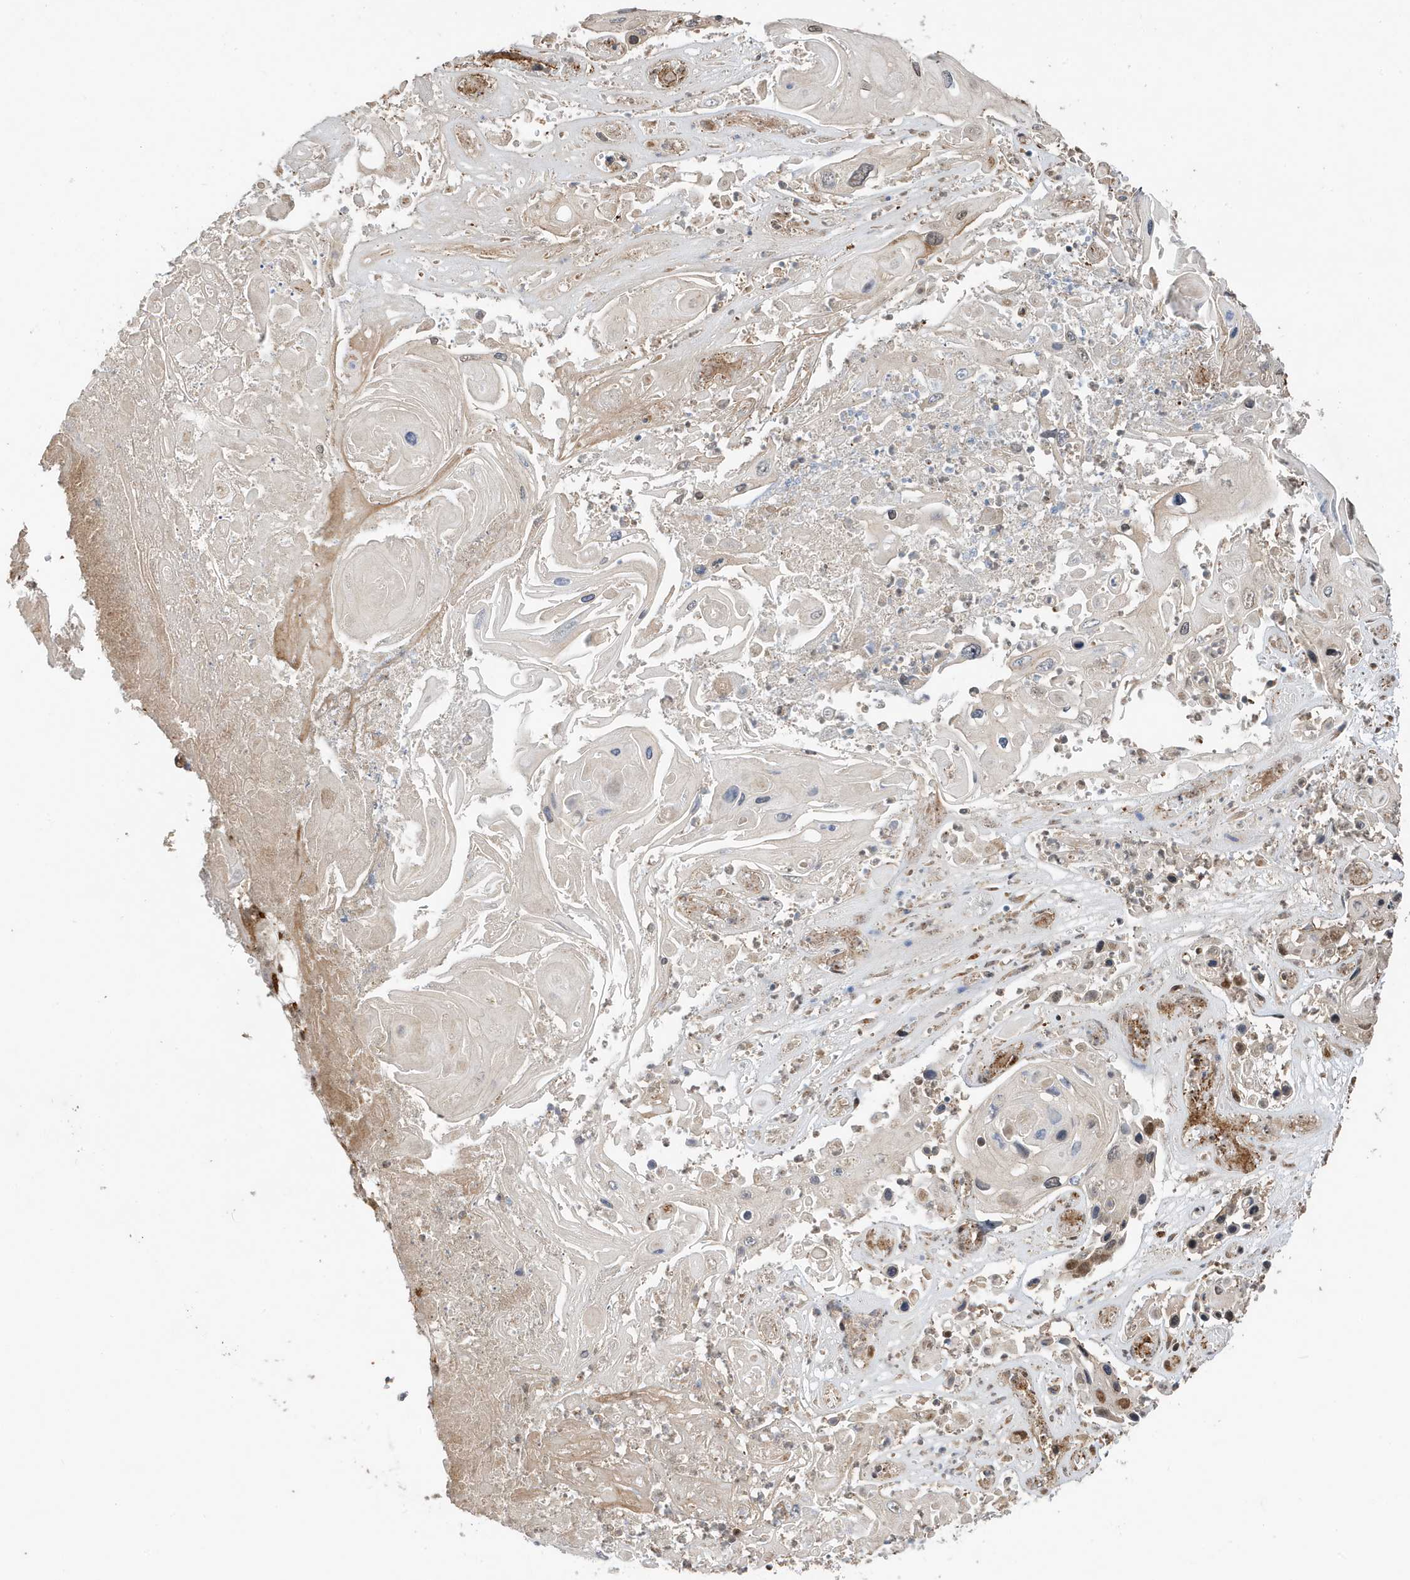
{"staining": {"intensity": "moderate", "quantity": "25%-75%", "location": "cytoplasmic/membranous,nuclear"}, "tissue": "skin cancer", "cell_type": "Tumor cells", "image_type": "cancer", "snomed": [{"axis": "morphology", "description": "Squamous cell carcinoma, NOS"}, {"axis": "topography", "description": "Skin"}], "caption": "Protein expression analysis of human skin squamous cell carcinoma reveals moderate cytoplasmic/membranous and nuclear staining in about 25%-75% of tumor cells.", "gene": "MAST3", "patient": {"sex": "male", "age": 55}}